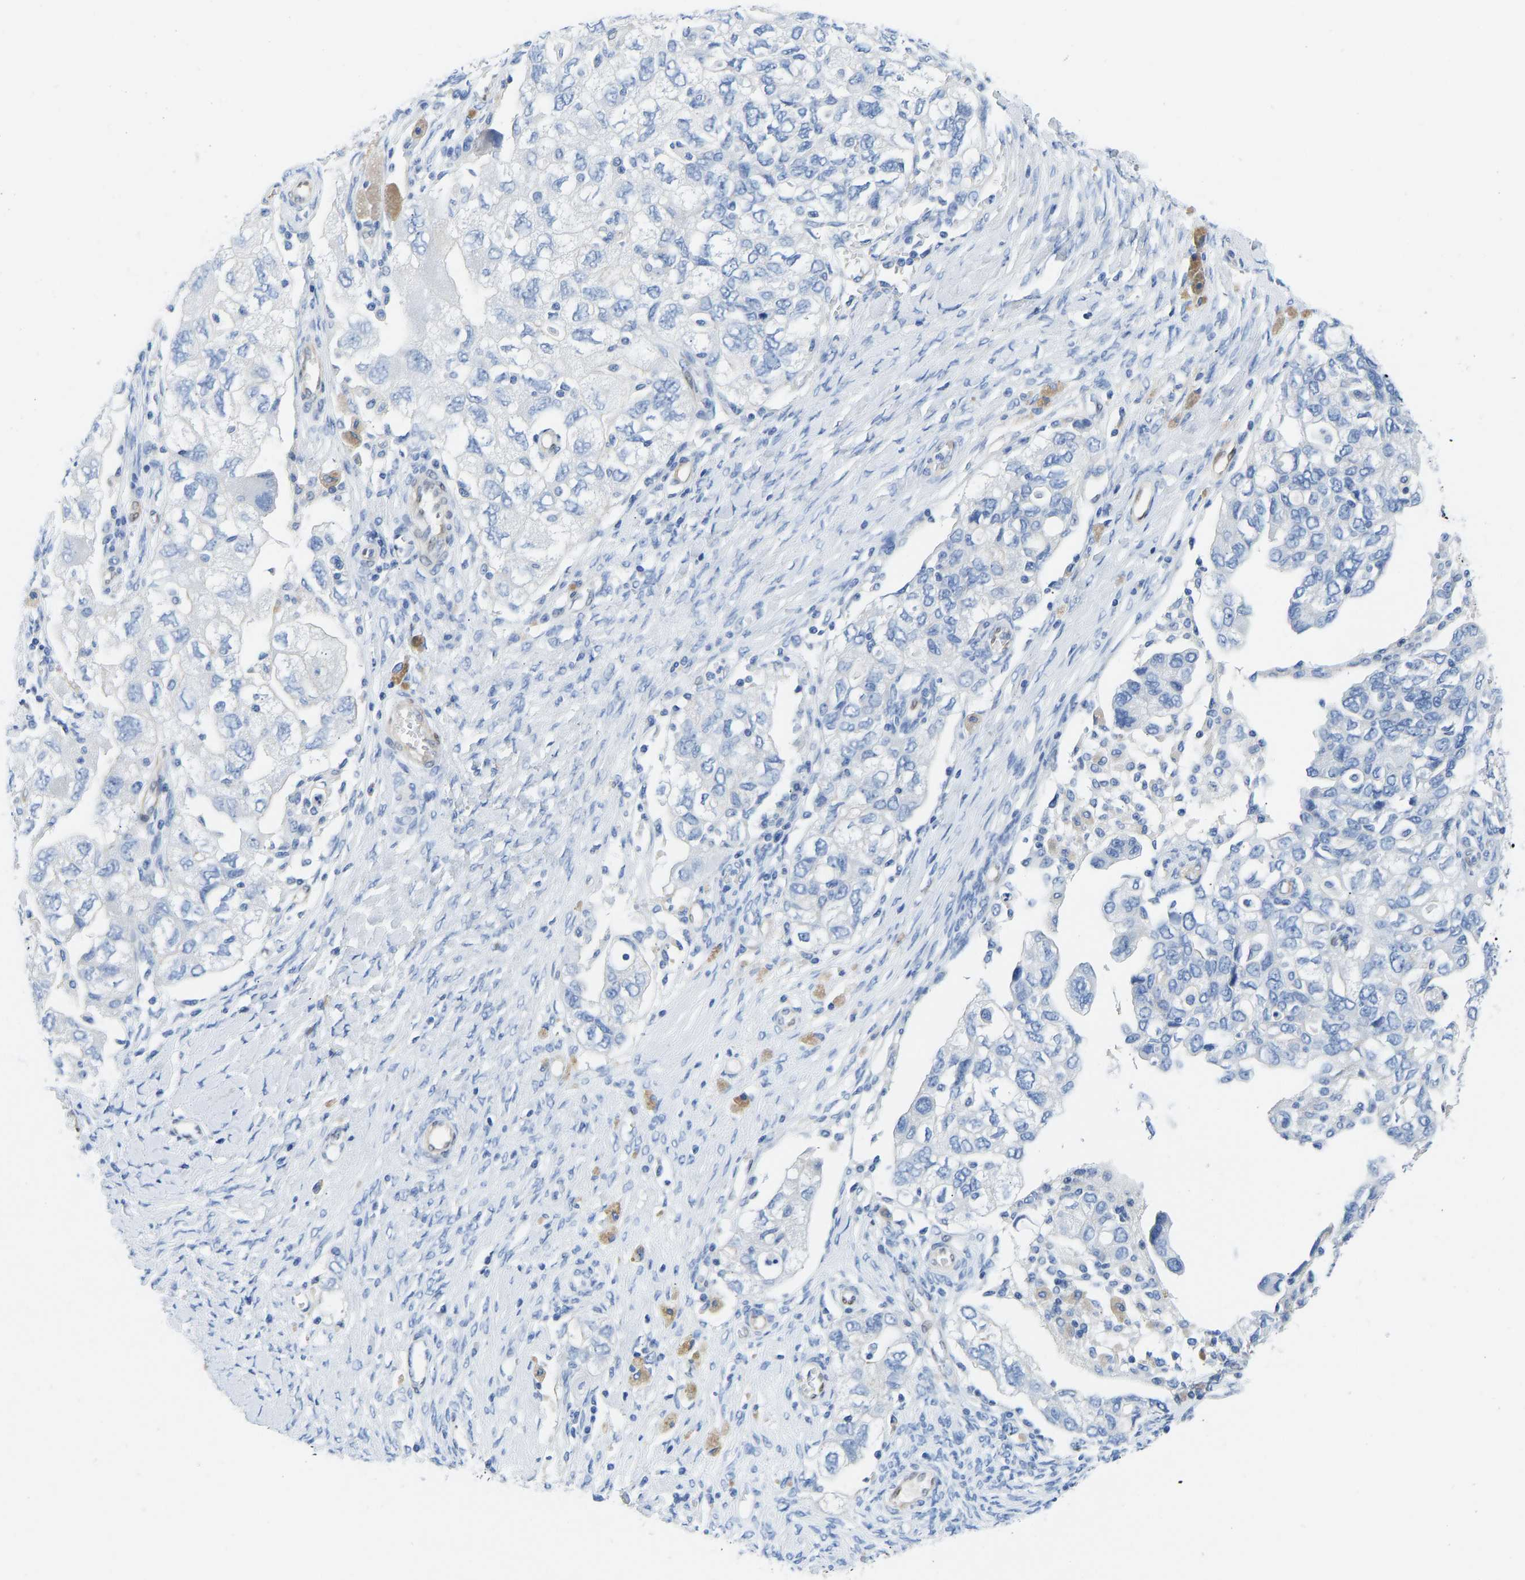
{"staining": {"intensity": "negative", "quantity": "none", "location": "none"}, "tissue": "ovarian cancer", "cell_type": "Tumor cells", "image_type": "cancer", "snomed": [{"axis": "morphology", "description": "Carcinoma, NOS"}, {"axis": "morphology", "description": "Cystadenocarcinoma, serous, NOS"}, {"axis": "topography", "description": "Ovary"}], "caption": "High power microscopy photomicrograph of an IHC photomicrograph of ovarian serous cystadenocarcinoma, revealing no significant expression in tumor cells. Nuclei are stained in blue.", "gene": "NKAIN3", "patient": {"sex": "female", "age": 69}}